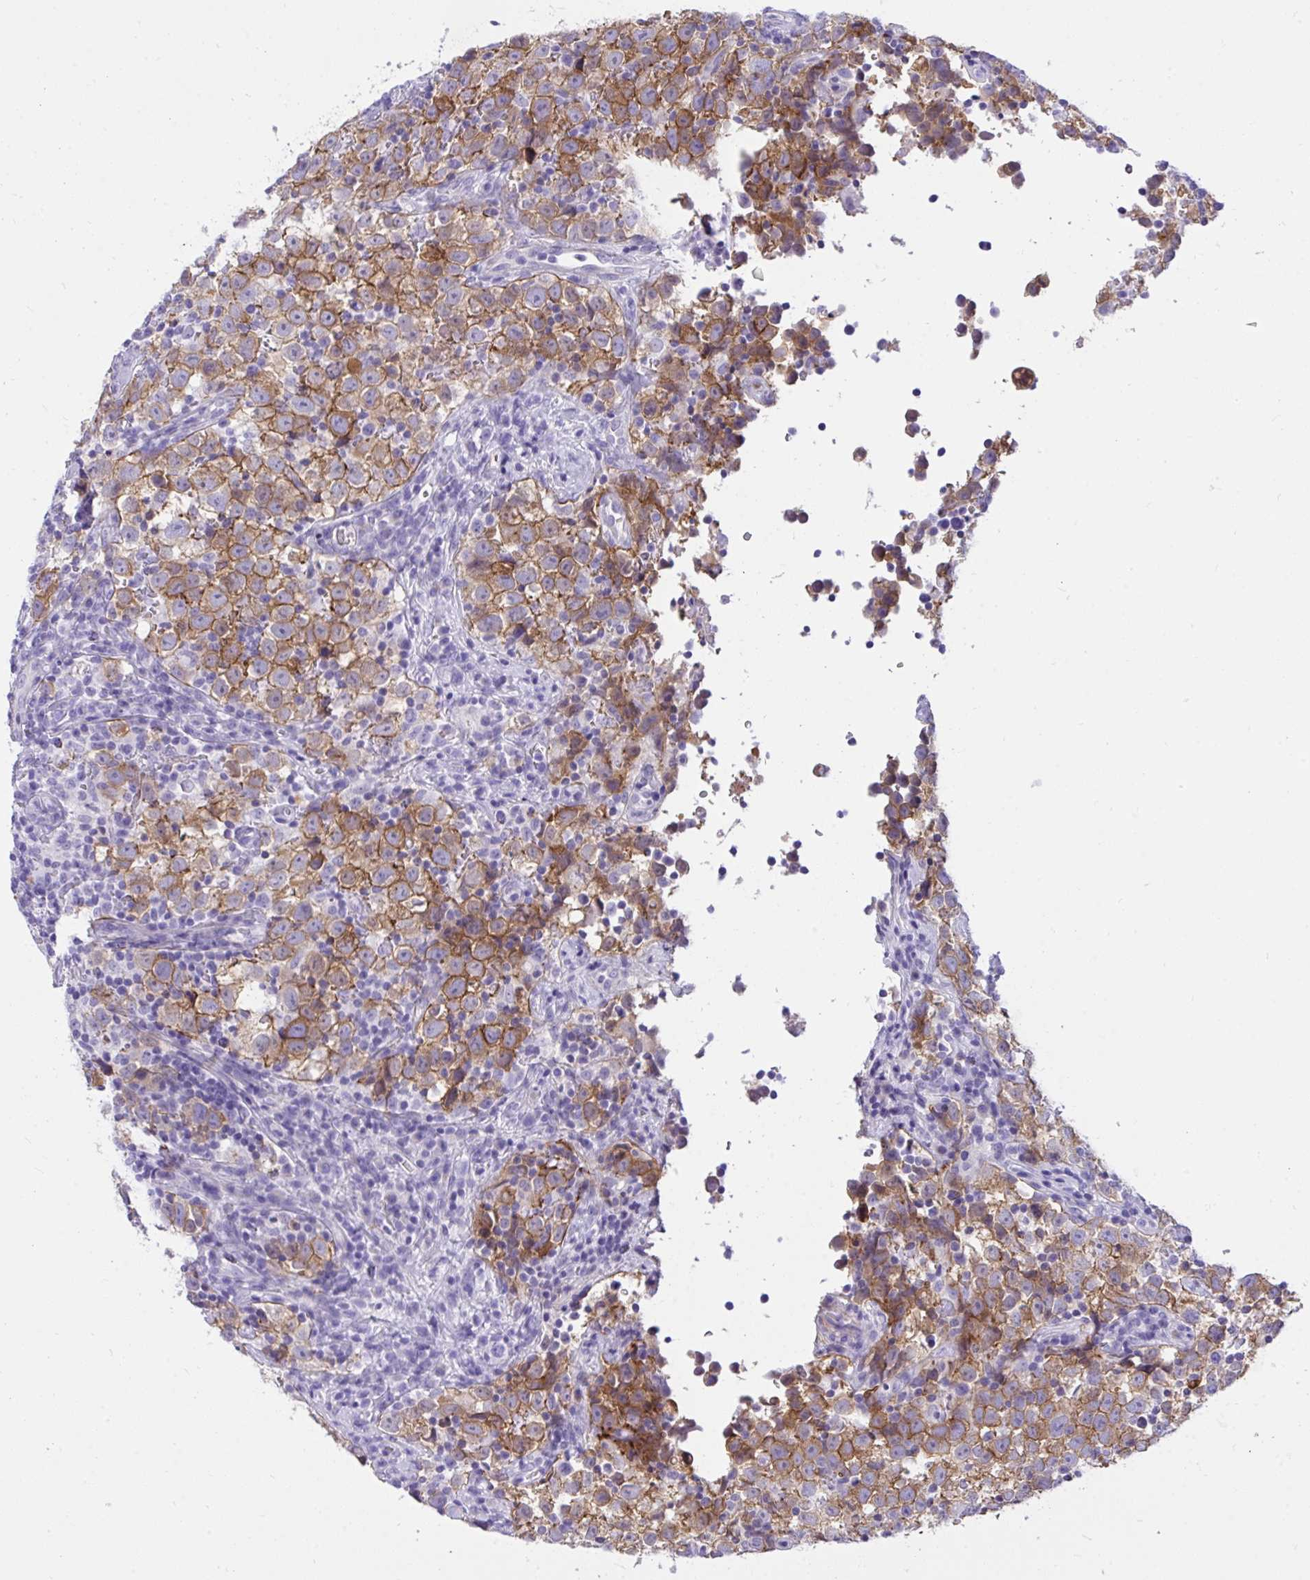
{"staining": {"intensity": "moderate", "quantity": ">75%", "location": "cytoplasmic/membranous"}, "tissue": "testis cancer", "cell_type": "Tumor cells", "image_type": "cancer", "snomed": [{"axis": "morphology", "description": "Normal tissue, NOS"}, {"axis": "morphology", "description": "Seminoma, NOS"}, {"axis": "topography", "description": "Testis"}], "caption": "IHC micrograph of testis cancer stained for a protein (brown), which shows medium levels of moderate cytoplasmic/membranous positivity in approximately >75% of tumor cells.", "gene": "TLN2", "patient": {"sex": "male", "age": 43}}